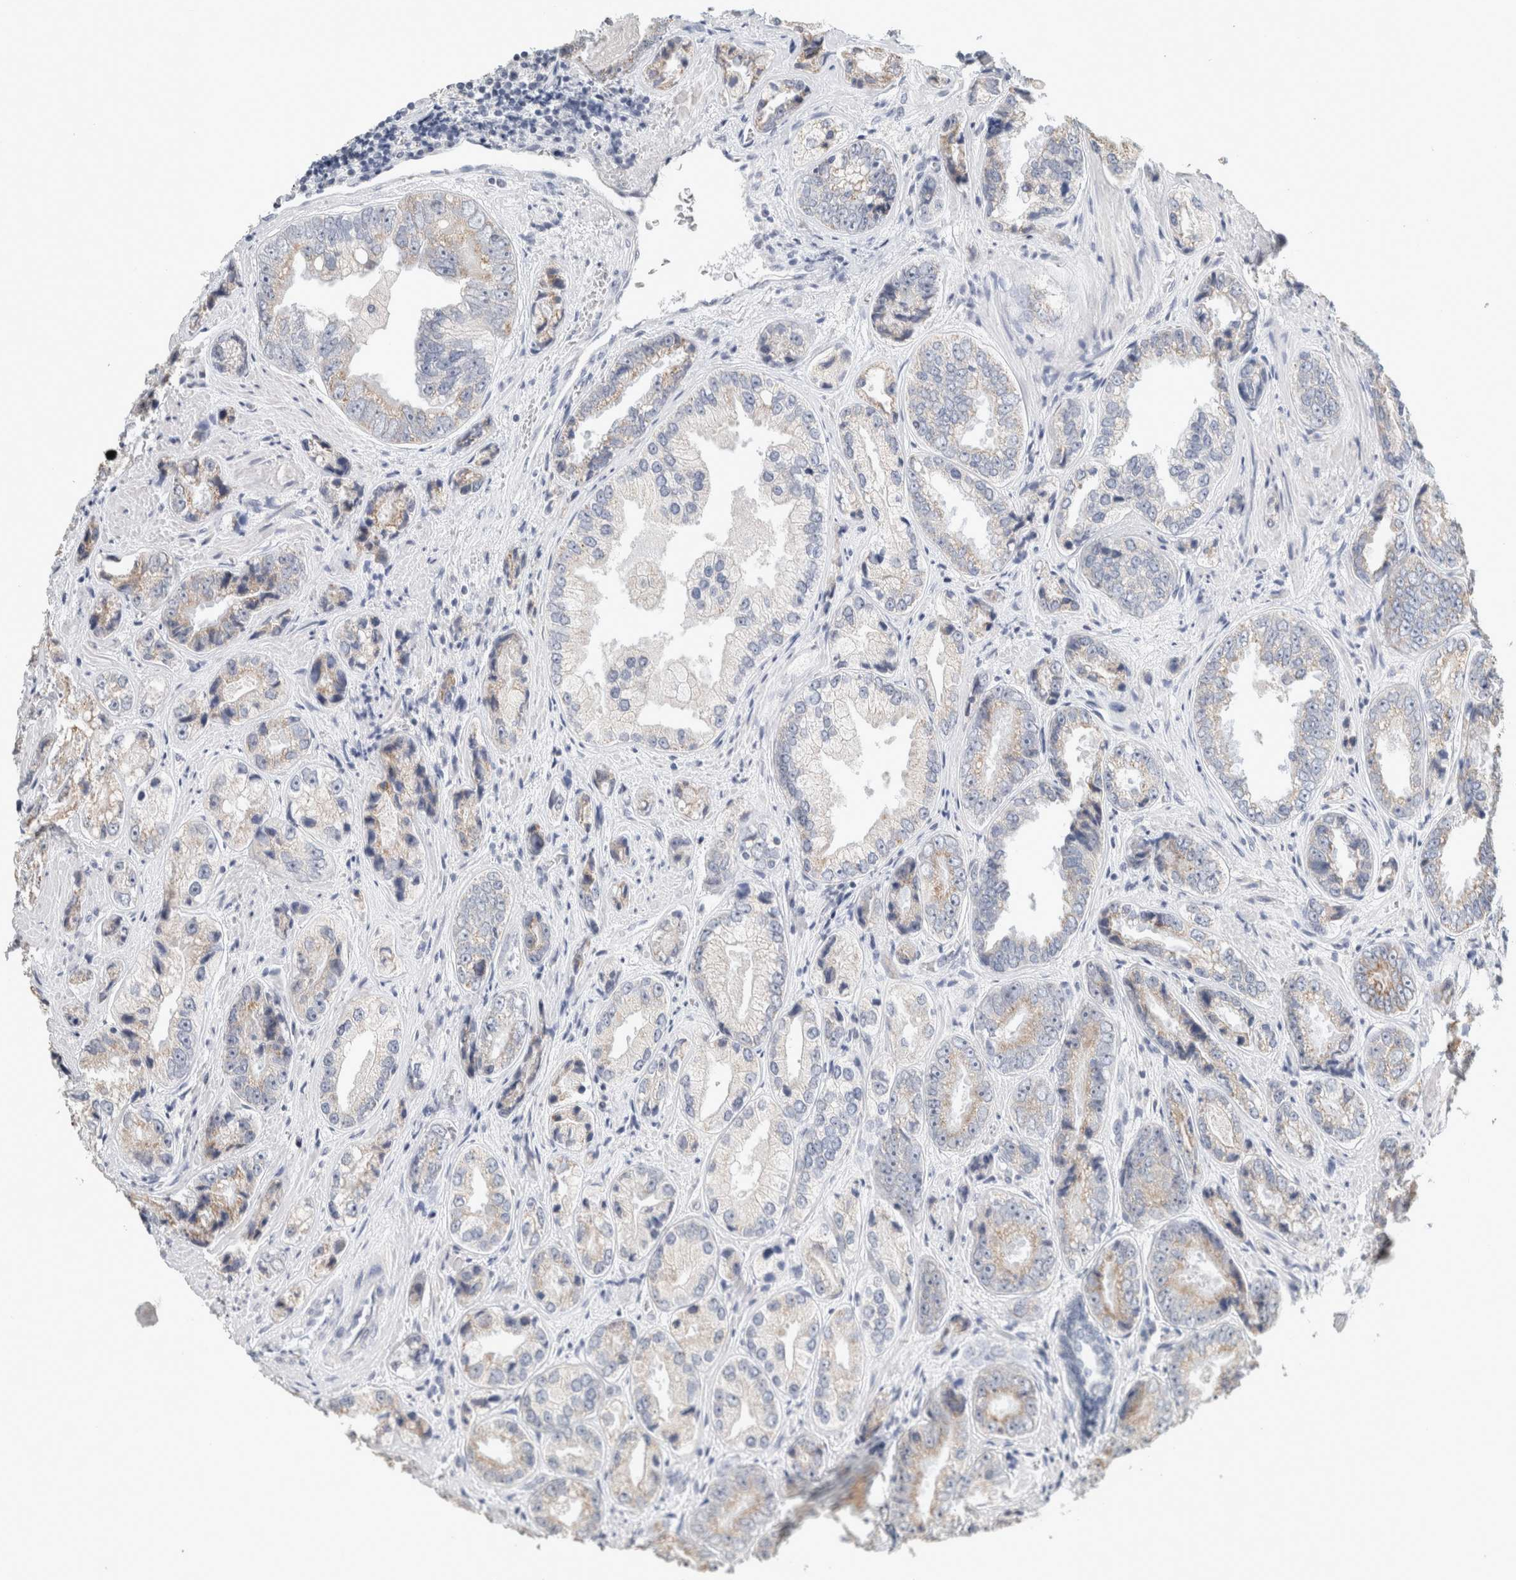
{"staining": {"intensity": "weak", "quantity": "<25%", "location": "cytoplasmic/membranous"}, "tissue": "prostate cancer", "cell_type": "Tumor cells", "image_type": "cancer", "snomed": [{"axis": "morphology", "description": "Adenocarcinoma, High grade"}, {"axis": "topography", "description": "Prostate"}], "caption": "Protein analysis of prostate cancer (high-grade adenocarcinoma) displays no significant staining in tumor cells.", "gene": "CRAT", "patient": {"sex": "male", "age": 61}}